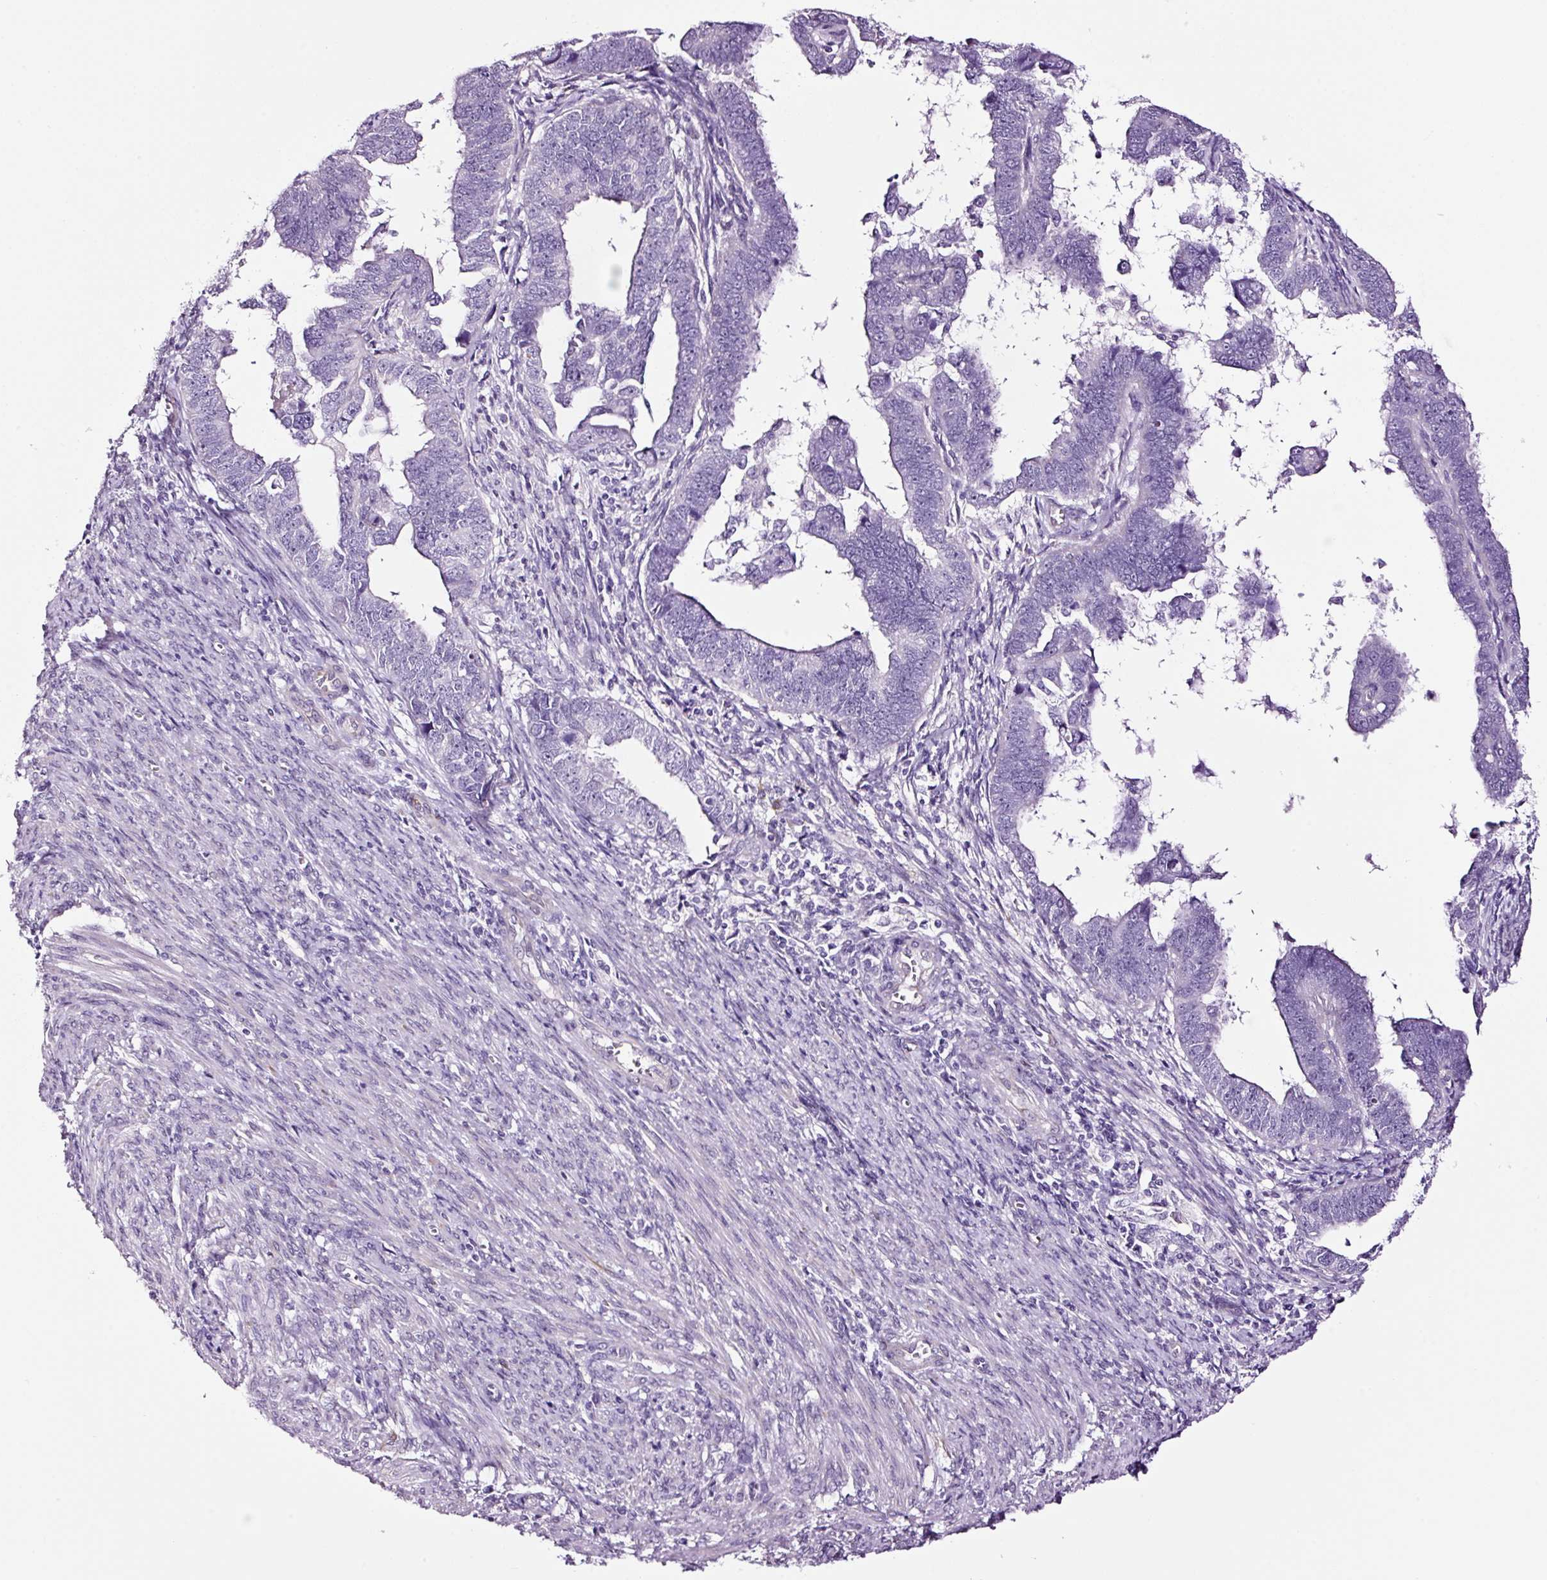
{"staining": {"intensity": "negative", "quantity": "none", "location": "none"}, "tissue": "endometrial cancer", "cell_type": "Tumor cells", "image_type": "cancer", "snomed": [{"axis": "morphology", "description": "Adenocarcinoma, NOS"}, {"axis": "topography", "description": "Endometrium"}], "caption": "Tumor cells show no significant positivity in endometrial cancer.", "gene": "RTF2", "patient": {"sex": "female", "age": 75}}